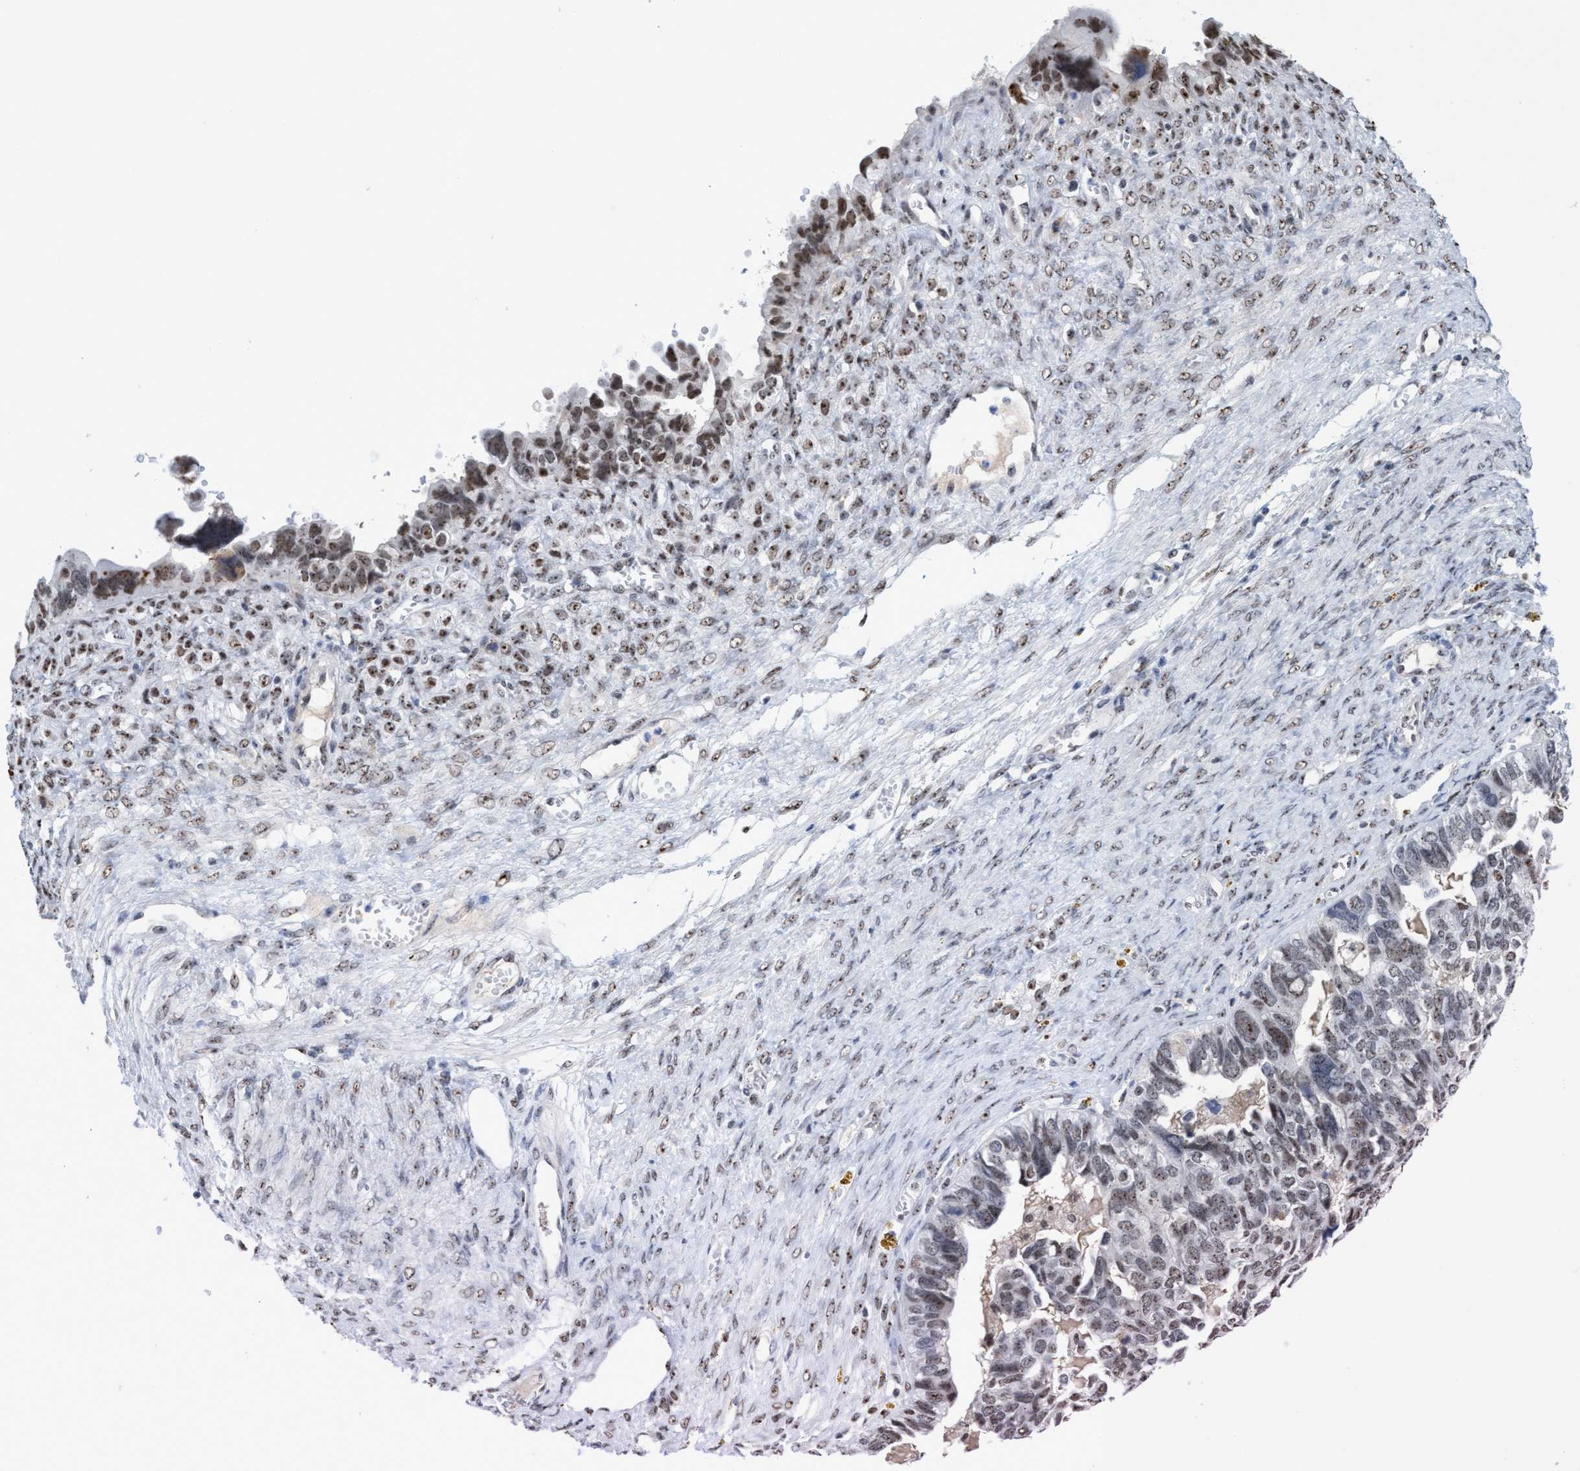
{"staining": {"intensity": "moderate", "quantity": "25%-75%", "location": "nuclear"}, "tissue": "ovarian cancer", "cell_type": "Tumor cells", "image_type": "cancer", "snomed": [{"axis": "morphology", "description": "Cystadenocarcinoma, serous, NOS"}, {"axis": "topography", "description": "Ovary"}], "caption": "Protein analysis of ovarian serous cystadenocarcinoma tissue exhibits moderate nuclear positivity in approximately 25%-75% of tumor cells.", "gene": "EFCAB10", "patient": {"sex": "female", "age": 79}}